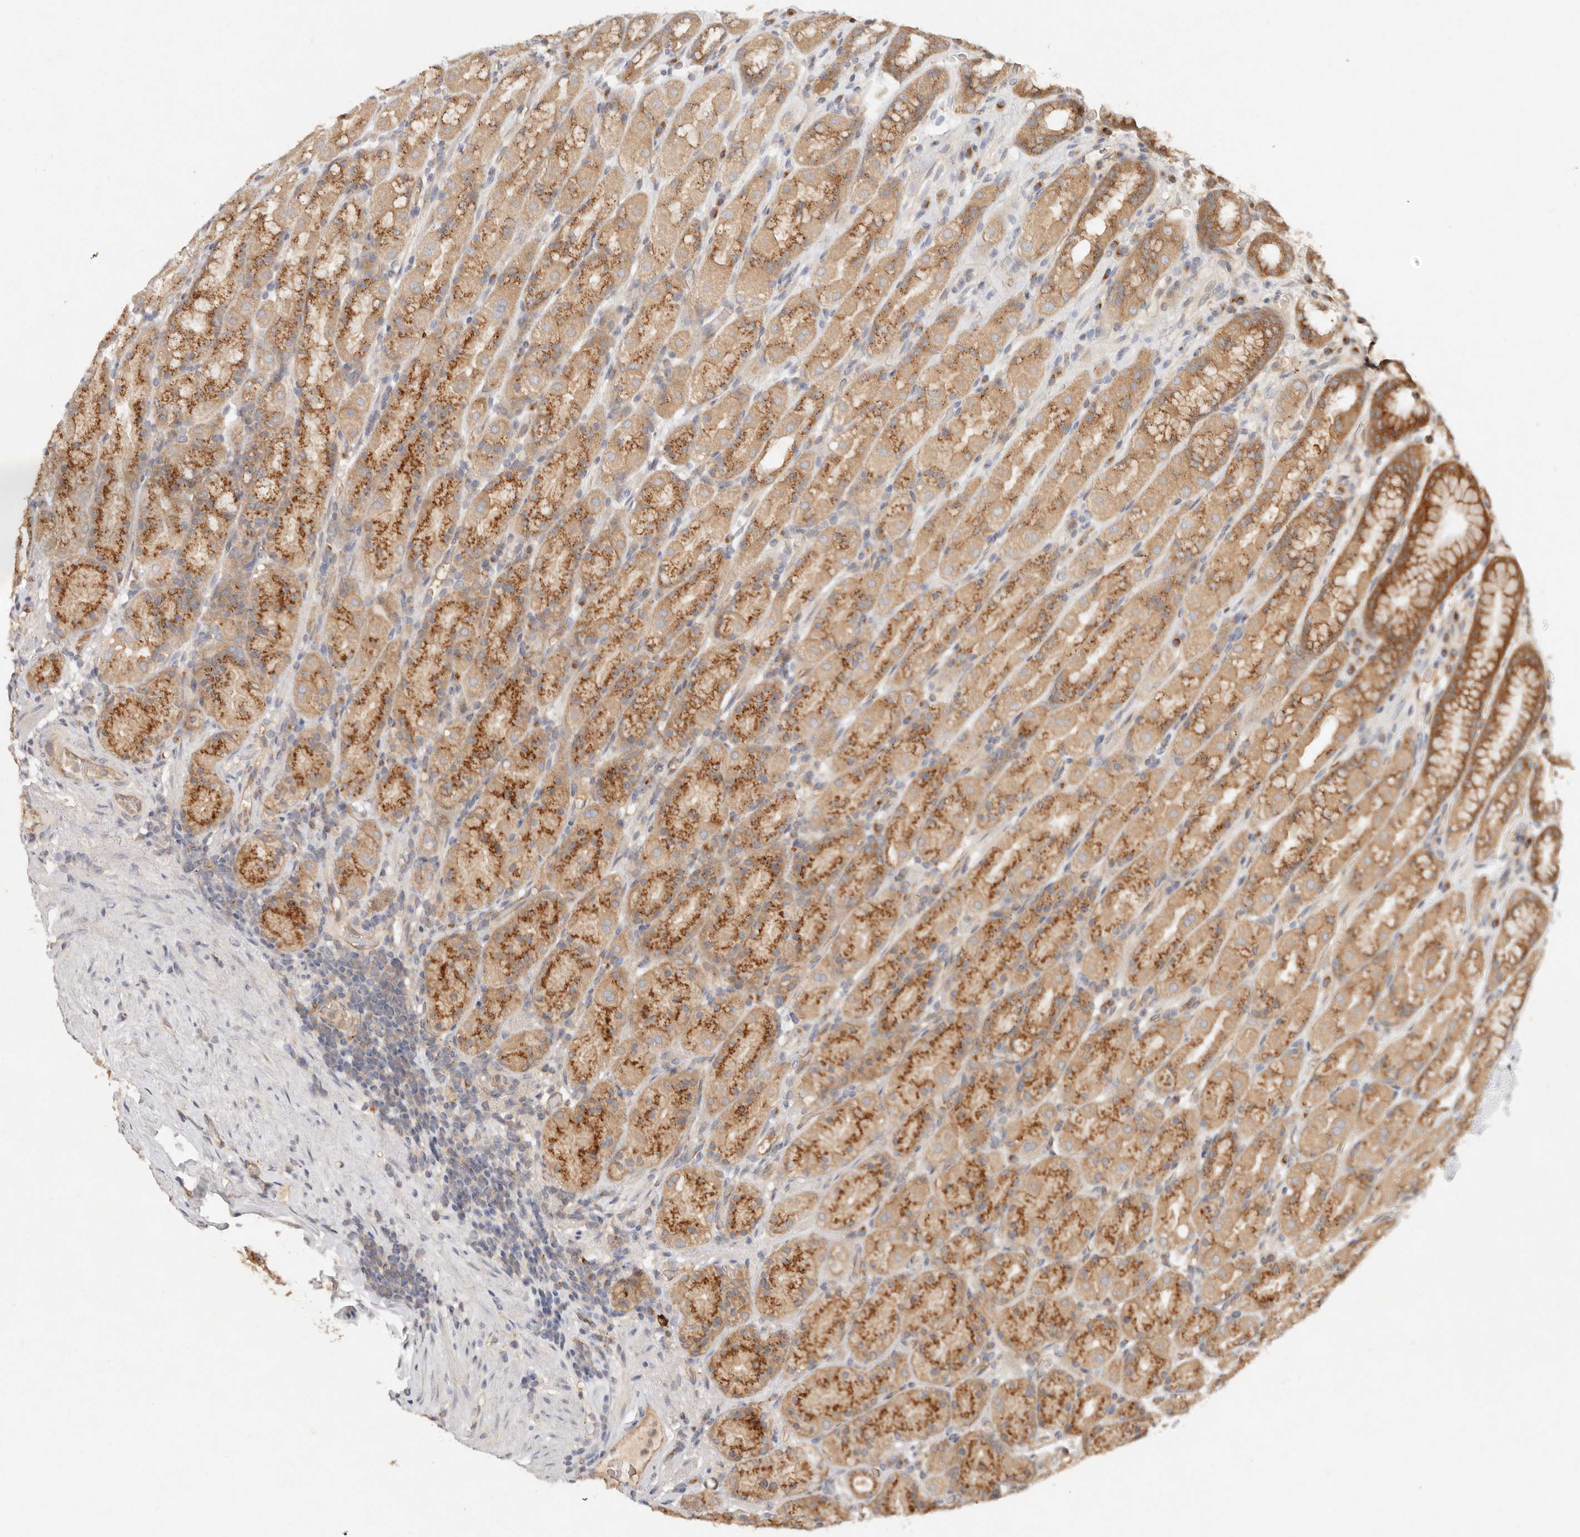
{"staining": {"intensity": "moderate", "quantity": ">75%", "location": "cytoplasmic/membranous"}, "tissue": "stomach", "cell_type": "Glandular cells", "image_type": "normal", "snomed": [{"axis": "morphology", "description": "Normal tissue, NOS"}, {"axis": "topography", "description": "Stomach, upper"}], "caption": "IHC (DAB (3,3'-diaminobenzidine)) staining of unremarkable human stomach reveals moderate cytoplasmic/membranous protein staining in approximately >75% of glandular cells. The protein is shown in brown color, while the nuclei are stained blue.", "gene": "HECTD3", "patient": {"sex": "male", "age": 68}}